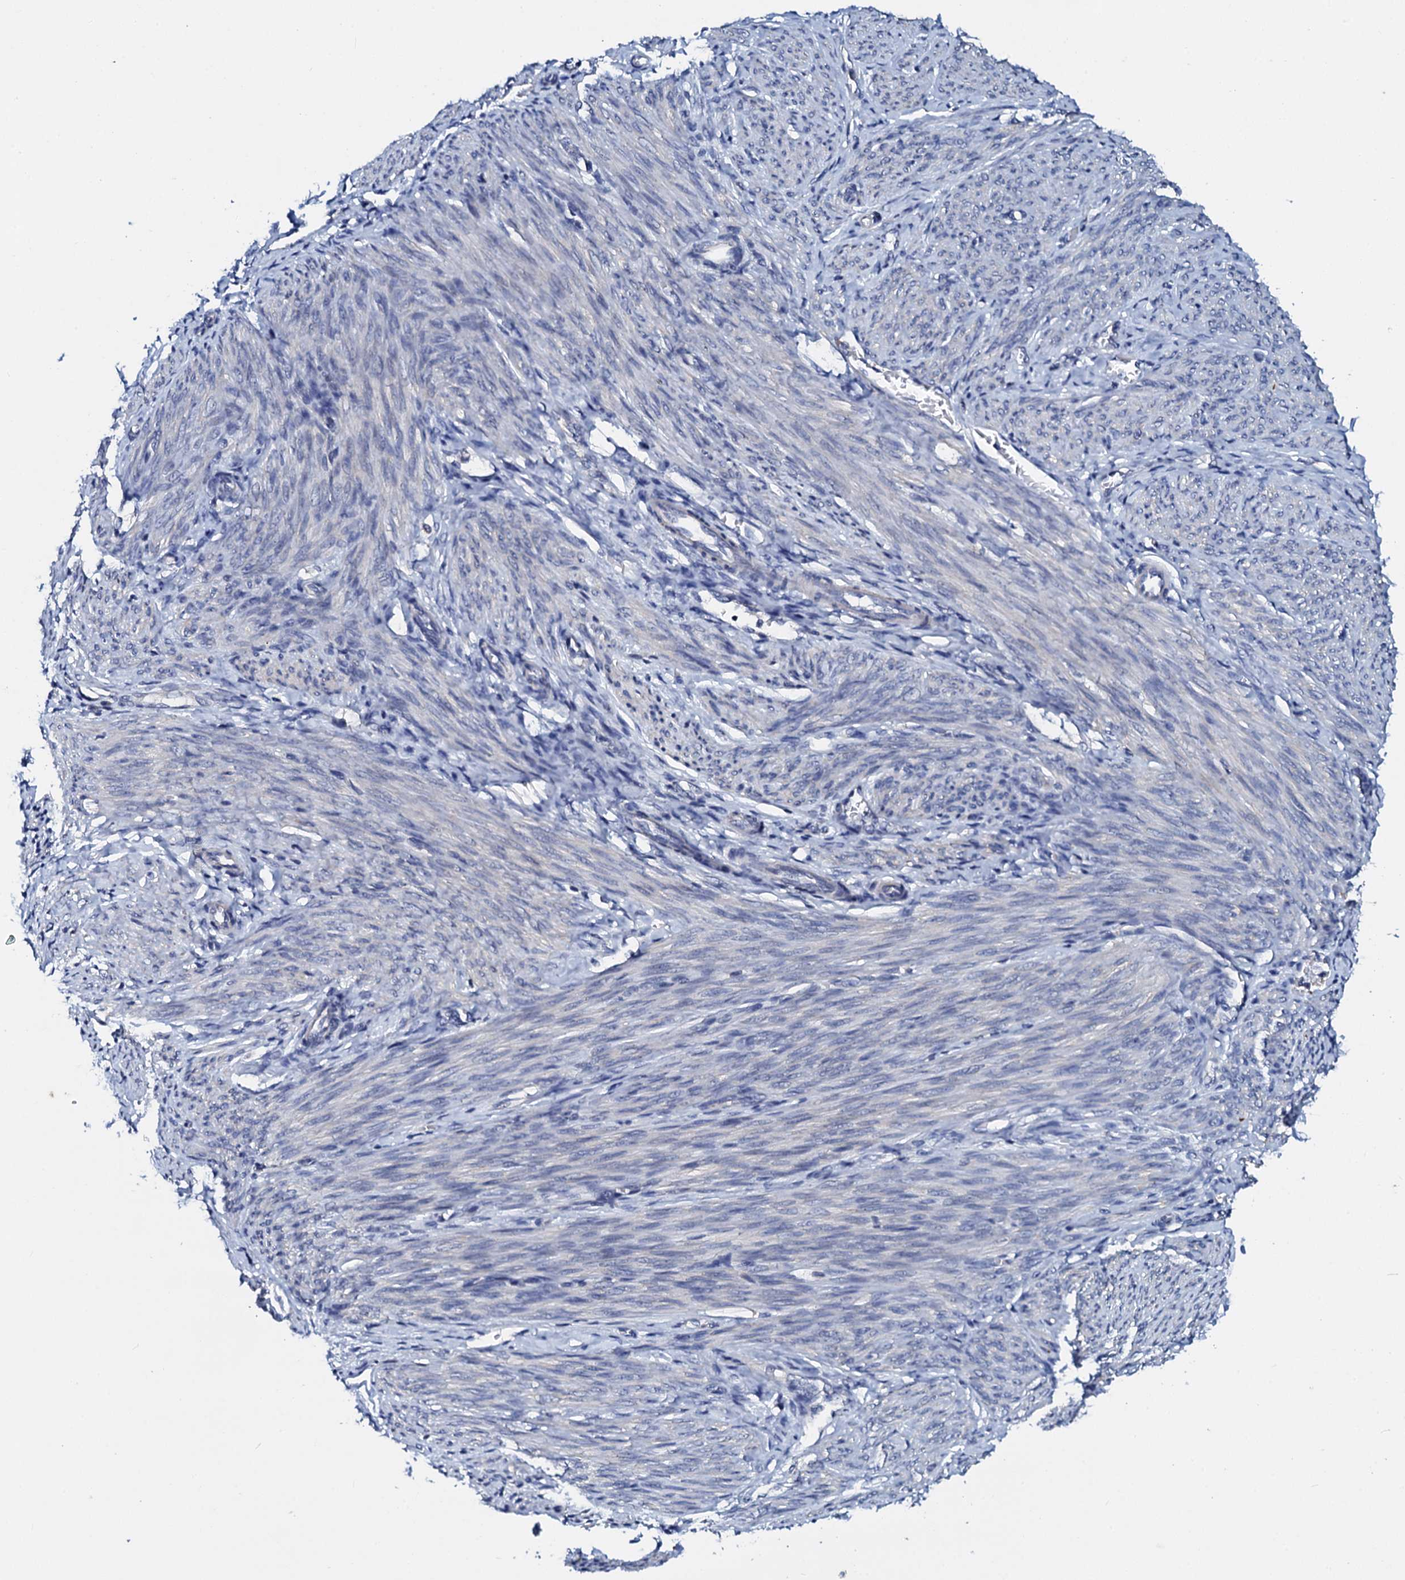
{"staining": {"intensity": "negative", "quantity": "none", "location": "none"}, "tissue": "endometrium", "cell_type": "Cells in endometrial stroma", "image_type": "normal", "snomed": [{"axis": "morphology", "description": "Normal tissue, NOS"}, {"axis": "topography", "description": "Endometrium"}], "caption": "High magnification brightfield microscopy of normal endometrium stained with DAB (brown) and counterstained with hematoxylin (blue): cells in endometrial stroma show no significant positivity. (DAB (3,3'-diaminobenzidine) immunohistochemistry with hematoxylin counter stain).", "gene": "SLC37A4", "patient": {"sex": "female", "age": 72}}